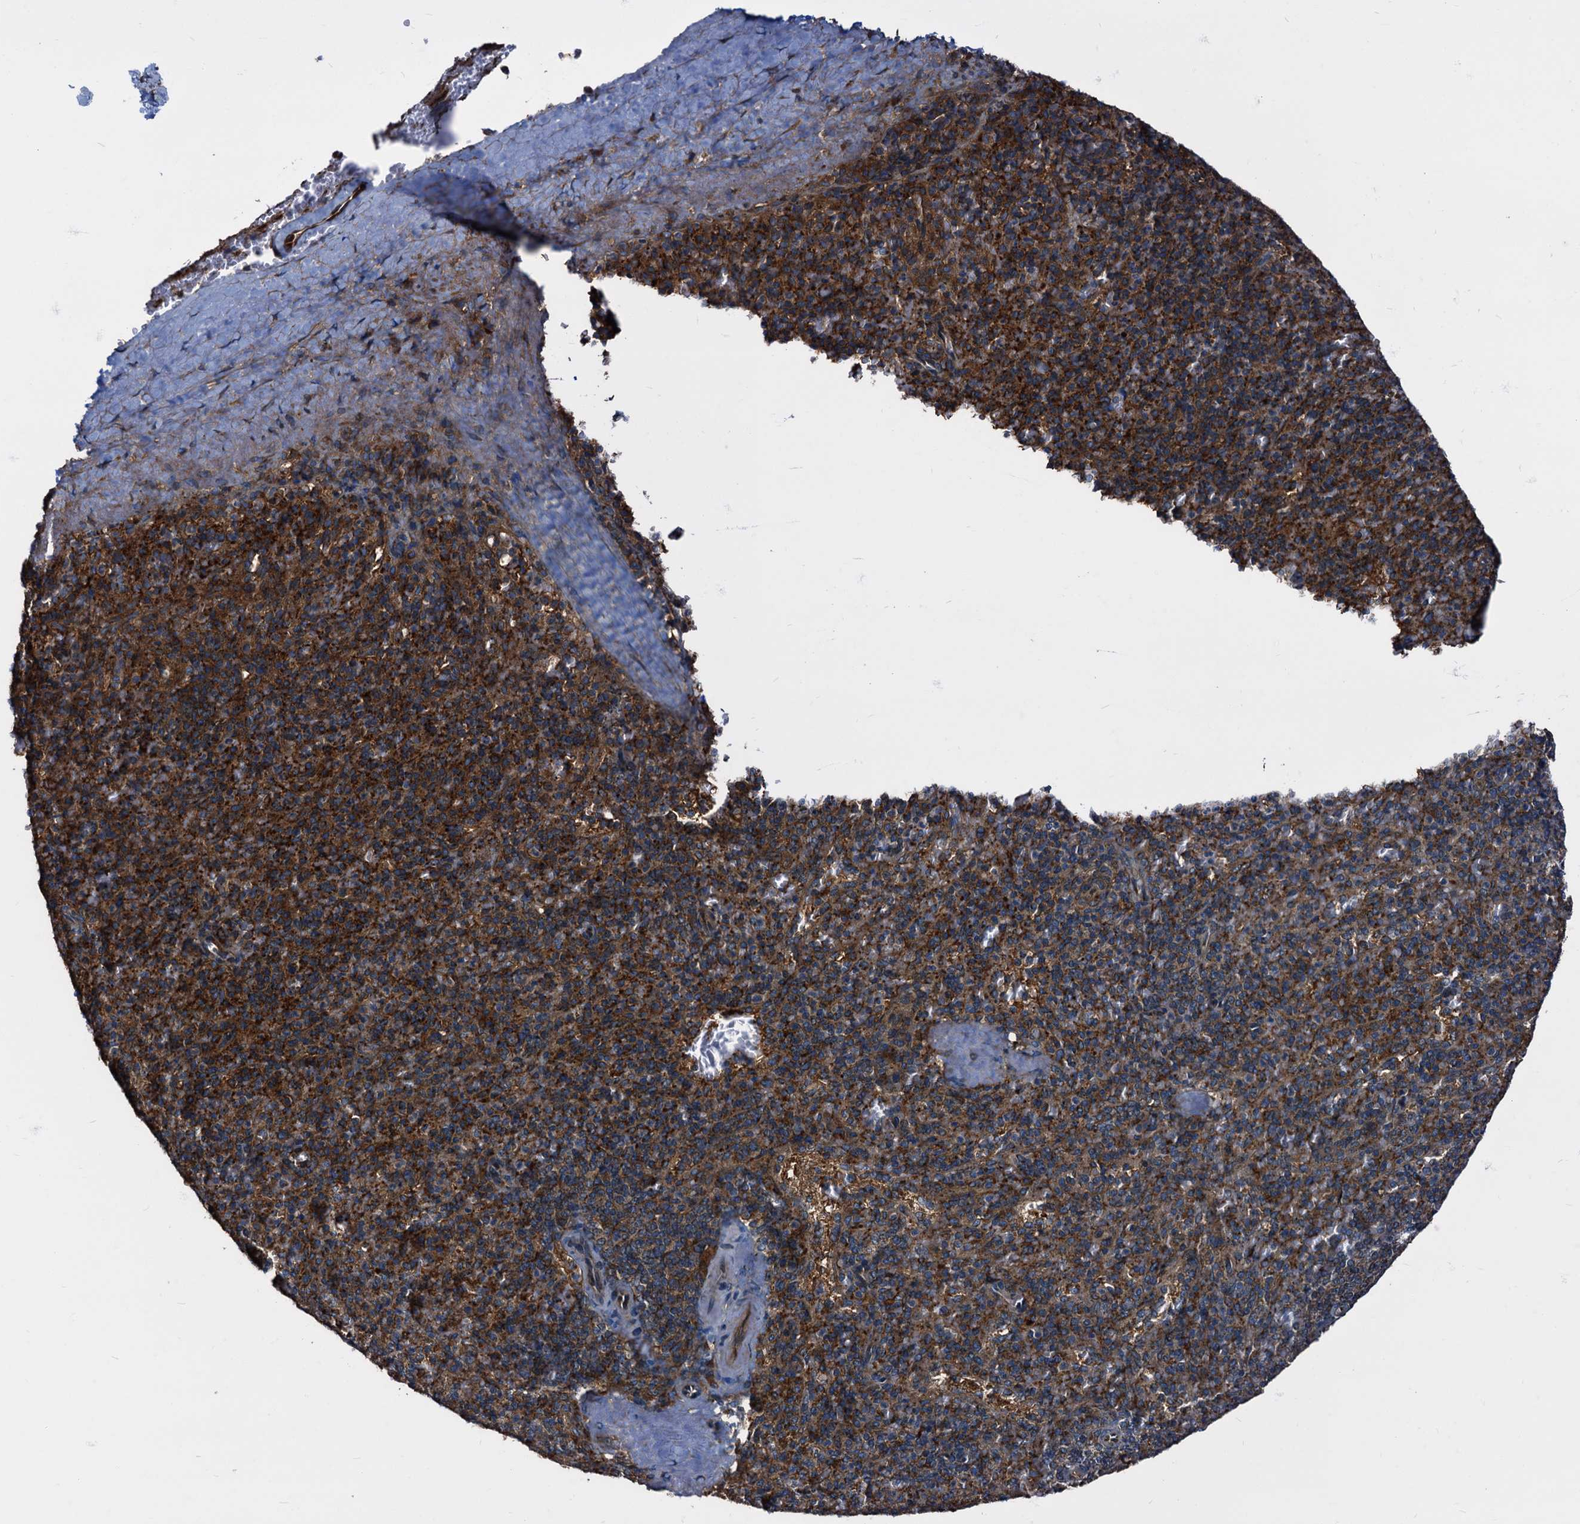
{"staining": {"intensity": "strong", "quantity": ">75%", "location": "cytoplasmic/membranous"}, "tissue": "spleen", "cell_type": "Cells in red pulp", "image_type": "normal", "snomed": [{"axis": "morphology", "description": "Normal tissue, NOS"}, {"axis": "topography", "description": "Spleen"}], "caption": "The immunohistochemical stain labels strong cytoplasmic/membranous expression in cells in red pulp of benign spleen. (Stains: DAB in brown, nuclei in blue, Microscopy: brightfield microscopy at high magnification).", "gene": "PEX5", "patient": {"sex": "male", "age": 82}}